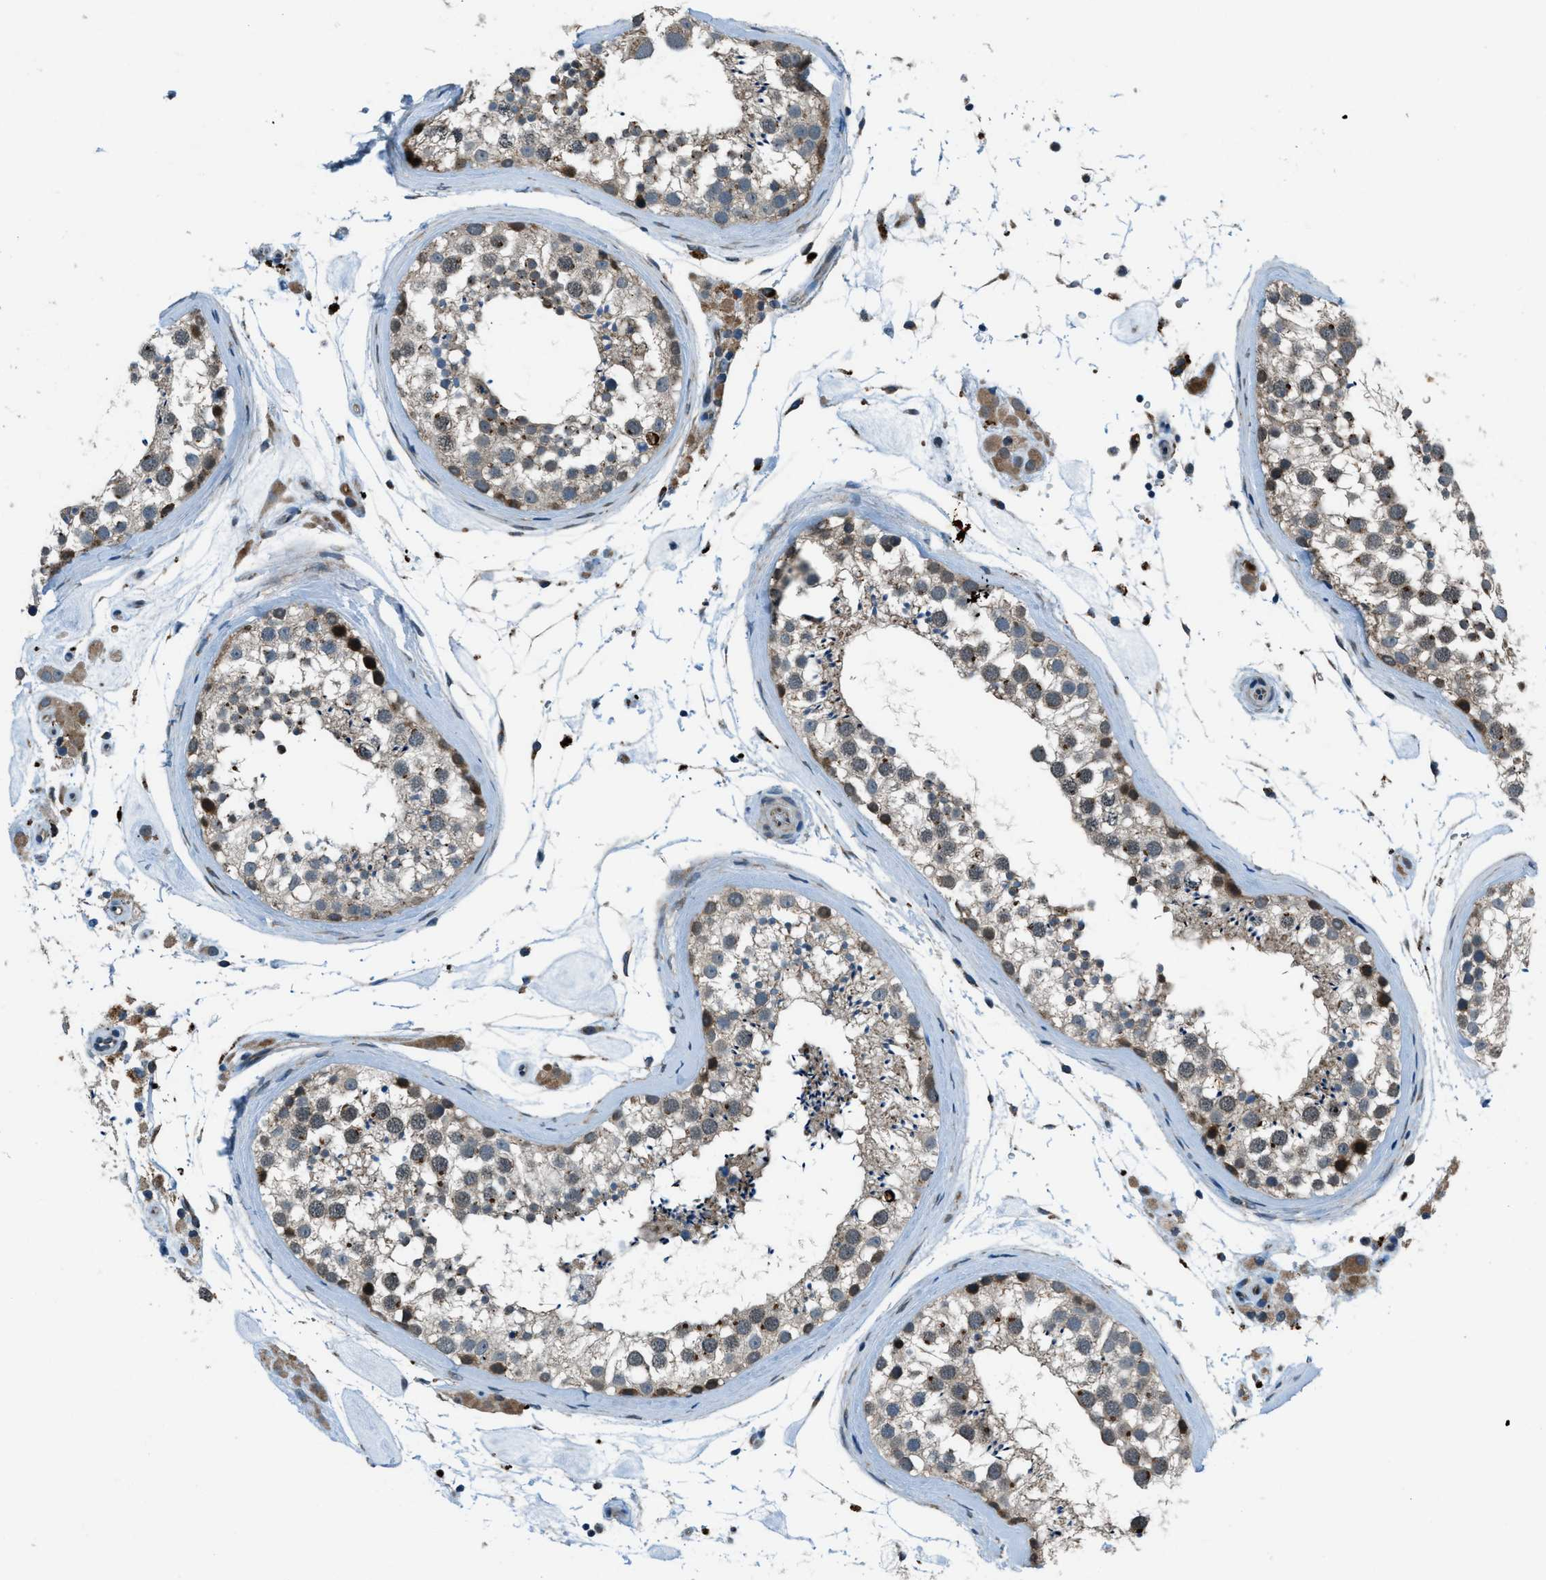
{"staining": {"intensity": "moderate", "quantity": "<25%", "location": "cytoplasmic/membranous"}, "tissue": "testis", "cell_type": "Cells in seminiferous ducts", "image_type": "normal", "snomed": [{"axis": "morphology", "description": "Normal tissue, NOS"}, {"axis": "topography", "description": "Testis"}], "caption": "Protein staining of normal testis demonstrates moderate cytoplasmic/membranous positivity in about <25% of cells in seminiferous ducts.", "gene": "GINM1", "patient": {"sex": "male", "age": 46}}